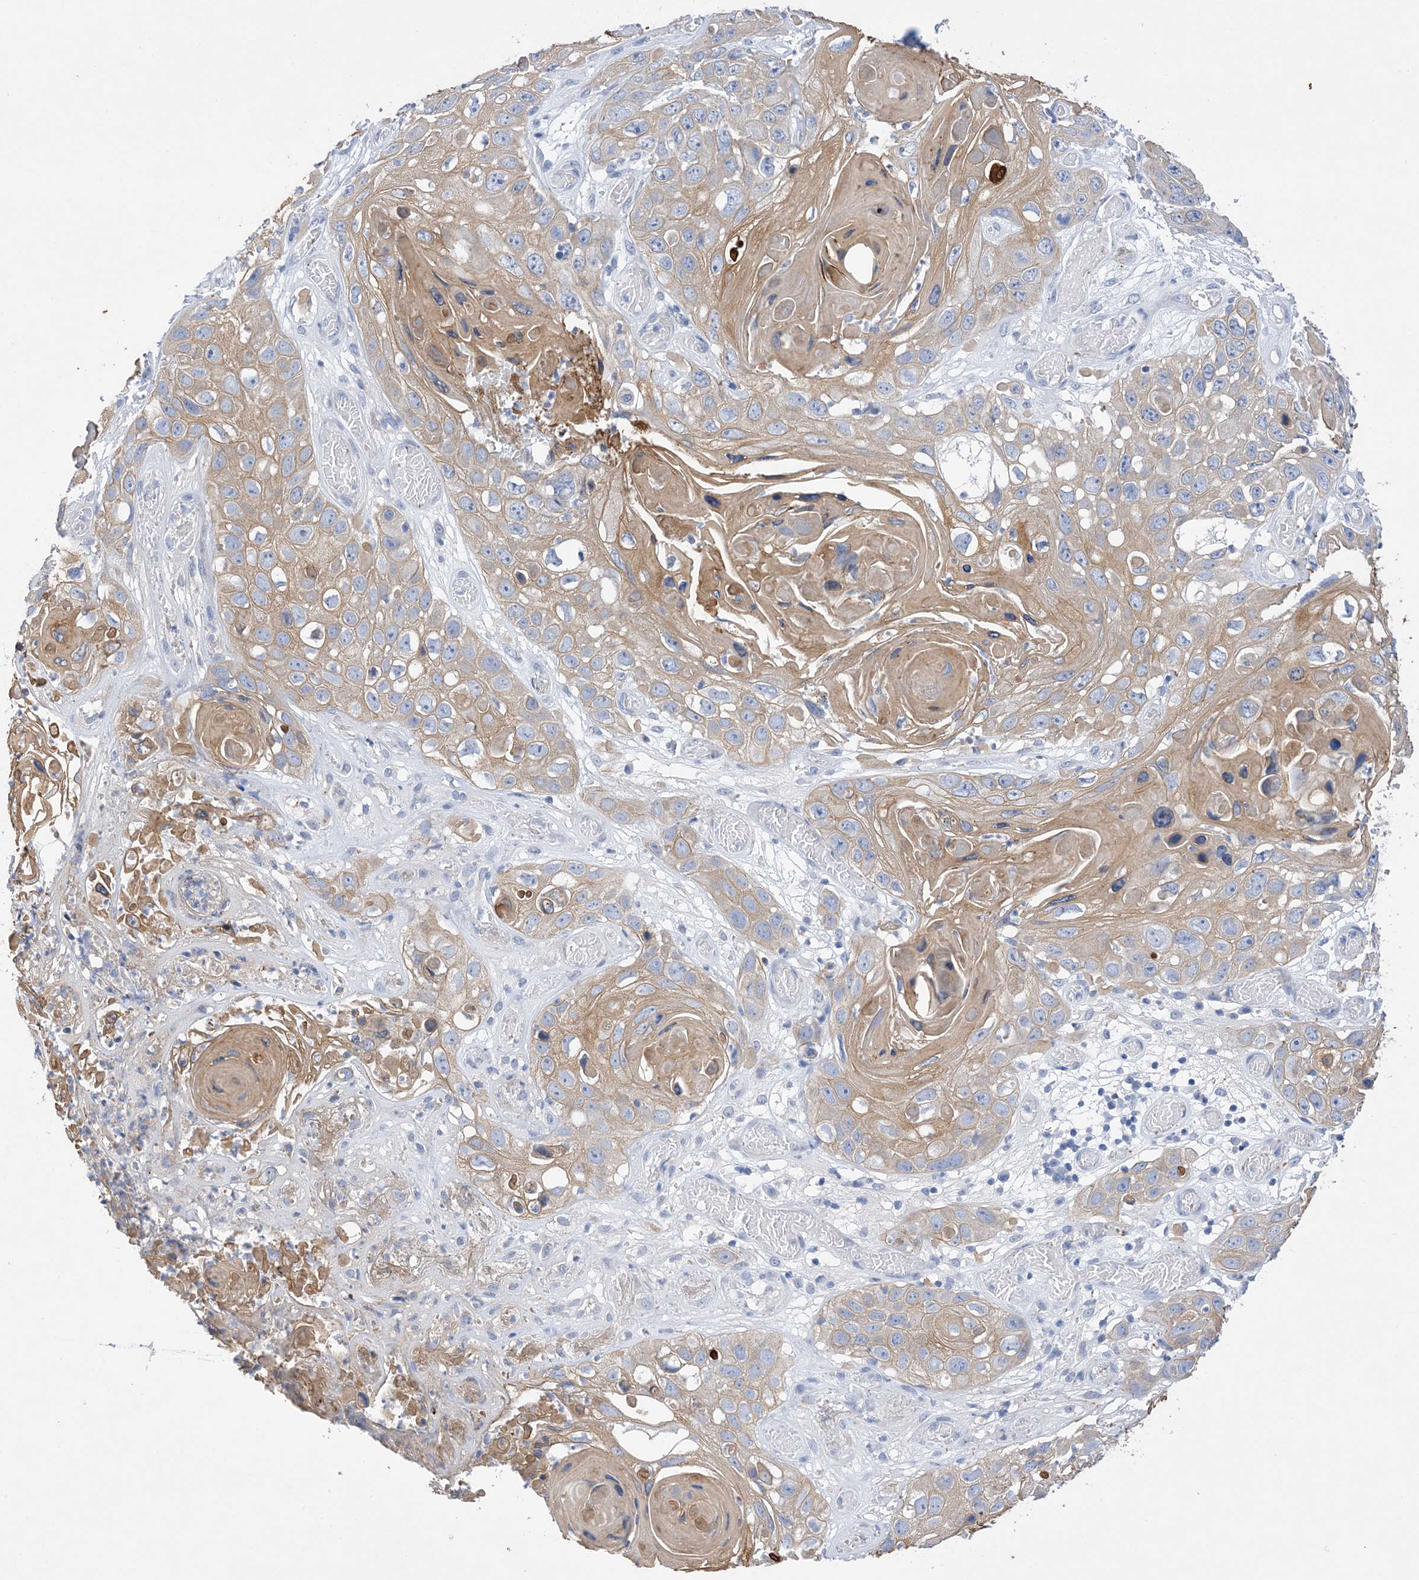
{"staining": {"intensity": "weak", "quantity": ">75%", "location": "cytoplasmic/membranous"}, "tissue": "skin cancer", "cell_type": "Tumor cells", "image_type": "cancer", "snomed": [{"axis": "morphology", "description": "Squamous cell carcinoma, NOS"}, {"axis": "topography", "description": "Skin"}], "caption": "Protein staining of skin cancer tissue demonstrates weak cytoplasmic/membranous expression in approximately >75% of tumor cells.", "gene": "PLK4", "patient": {"sex": "male", "age": 55}}